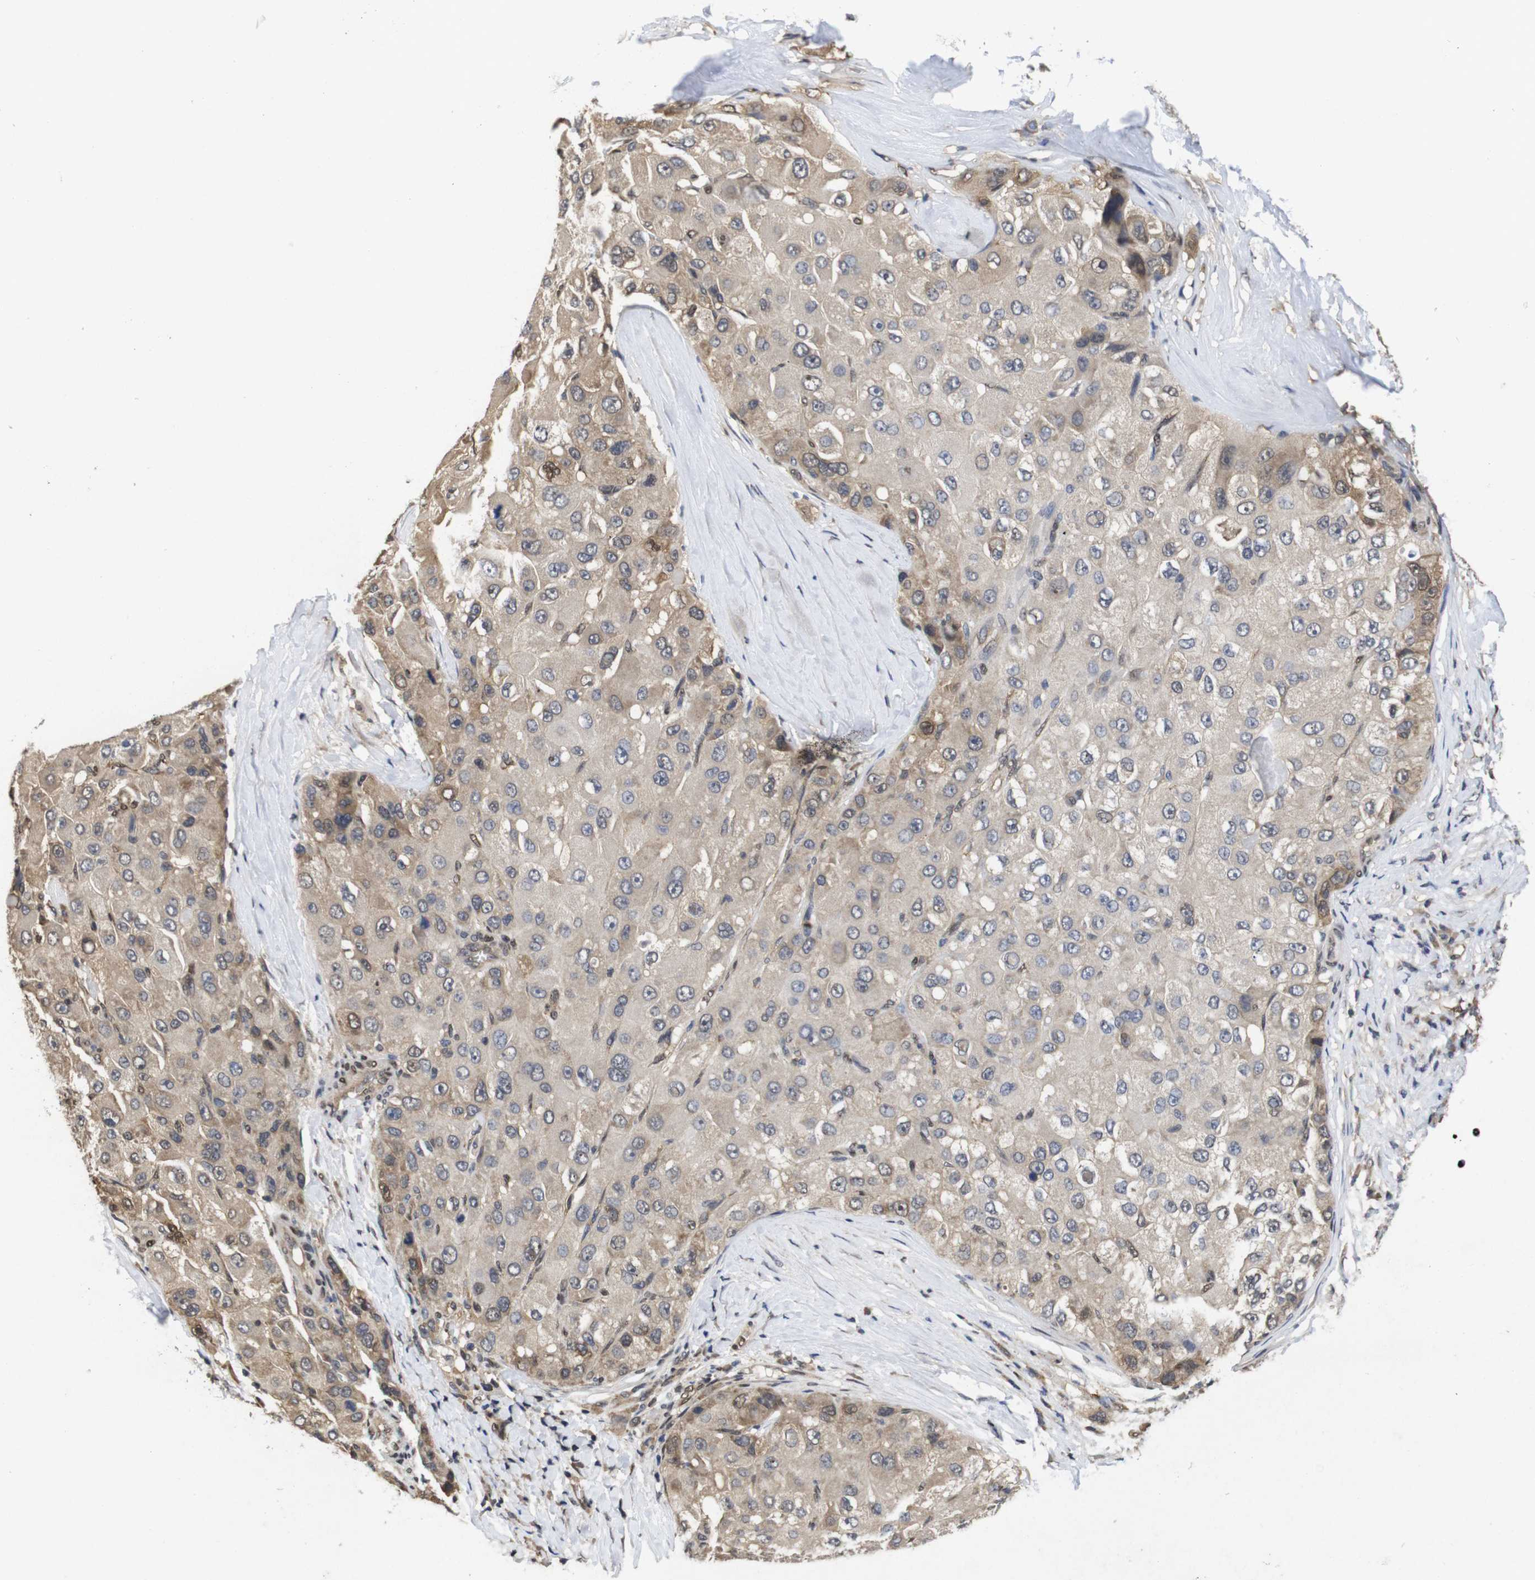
{"staining": {"intensity": "weak", "quantity": ">75%", "location": "cytoplasmic/membranous"}, "tissue": "liver cancer", "cell_type": "Tumor cells", "image_type": "cancer", "snomed": [{"axis": "morphology", "description": "Carcinoma, Hepatocellular, NOS"}, {"axis": "topography", "description": "Liver"}], "caption": "Protein analysis of liver cancer tissue displays weak cytoplasmic/membranous expression in approximately >75% of tumor cells.", "gene": "SUMO3", "patient": {"sex": "male", "age": 80}}